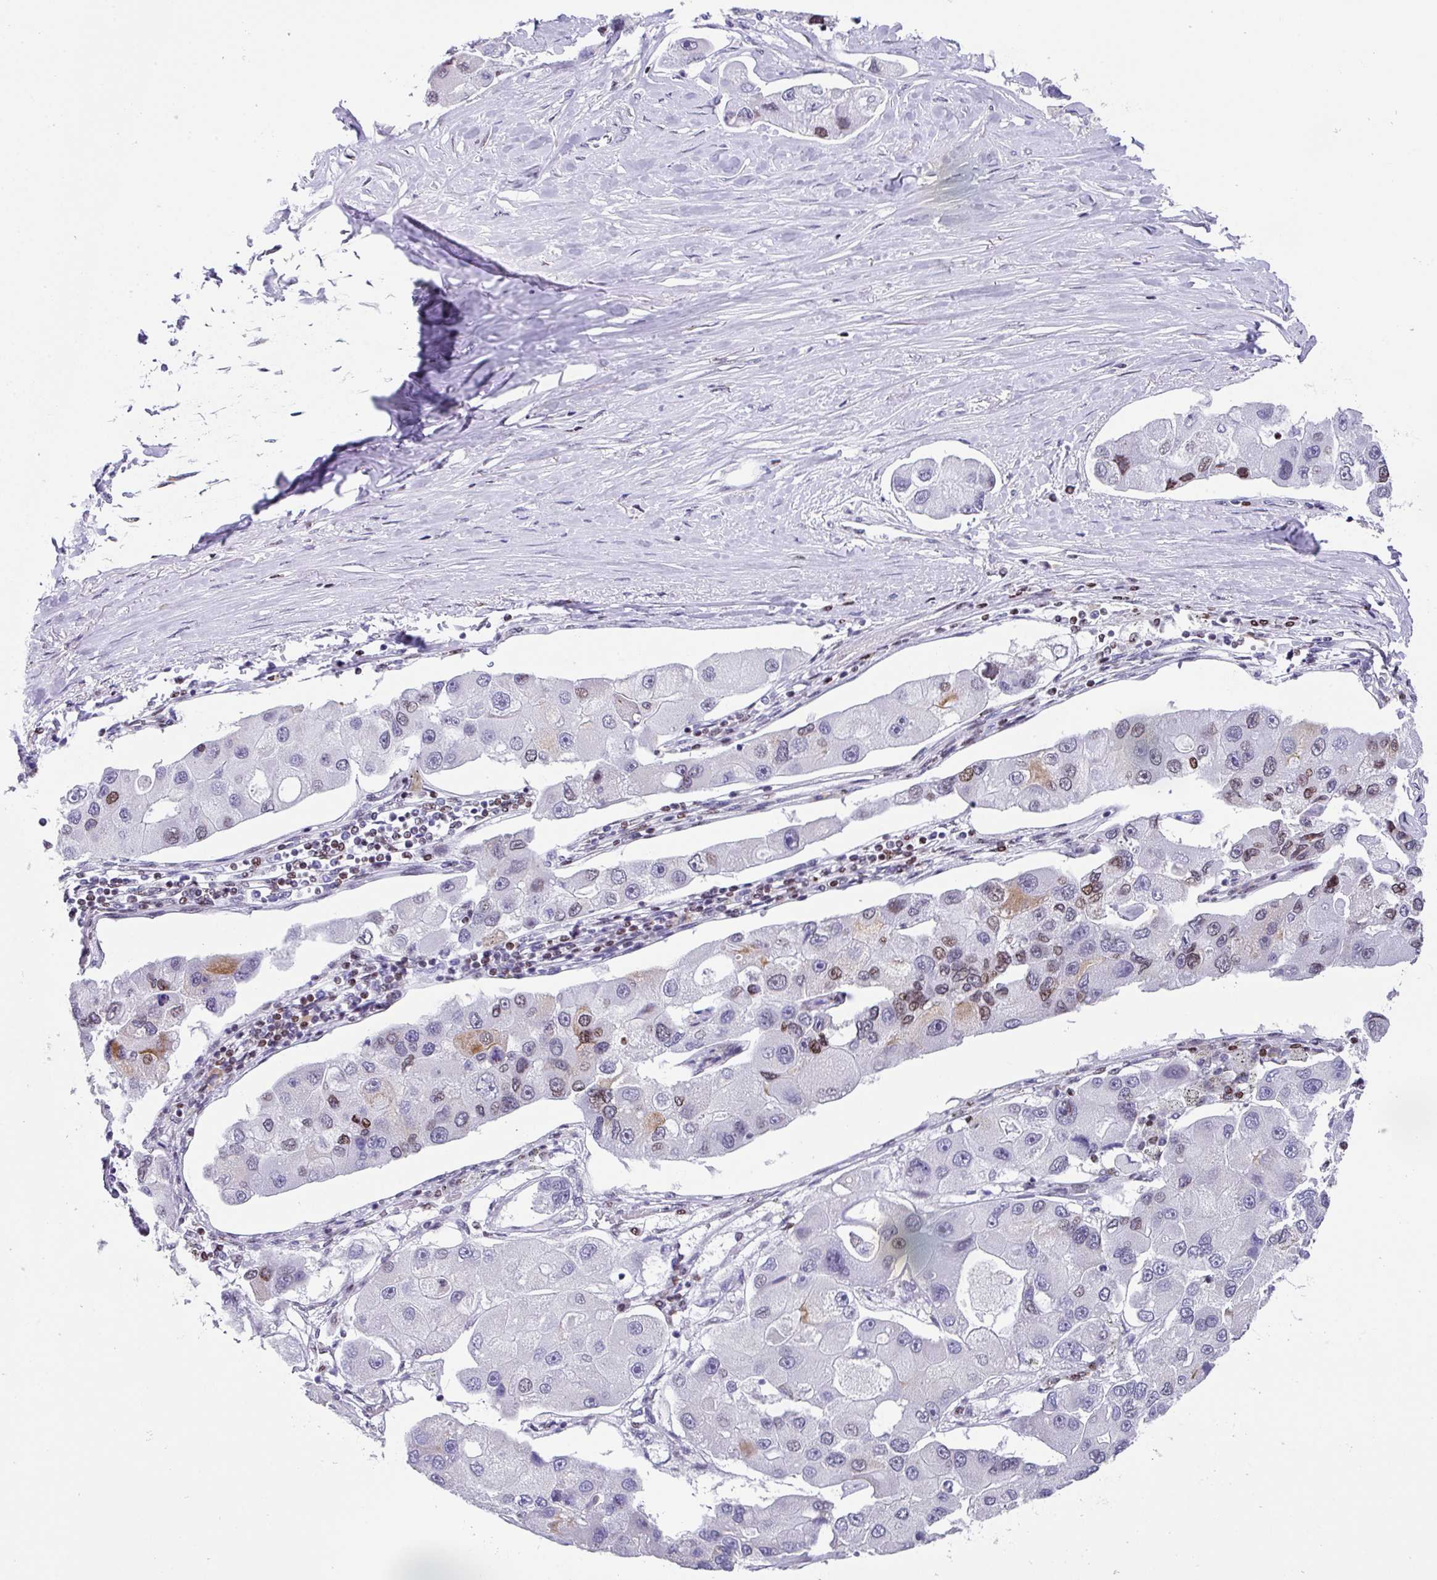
{"staining": {"intensity": "moderate", "quantity": "<25%", "location": "nuclear"}, "tissue": "lung cancer", "cell_type": "Tumor cells", "image_type": "cancer", "snomed": [{"axis": "morphology", "description": "Adenocarcinoma, NOS"}, {"axis": "topography", "description": "Lung"}], "caption": "An immunohistochemistry photomicrograph of tumor tissue is shown. Protein staining in brown labels moderate nuclear positivity in adenocarcinoma (lung) within tumor cells.", "gene": "TCF3", "patient": {"sex": "female", "age": 54}}